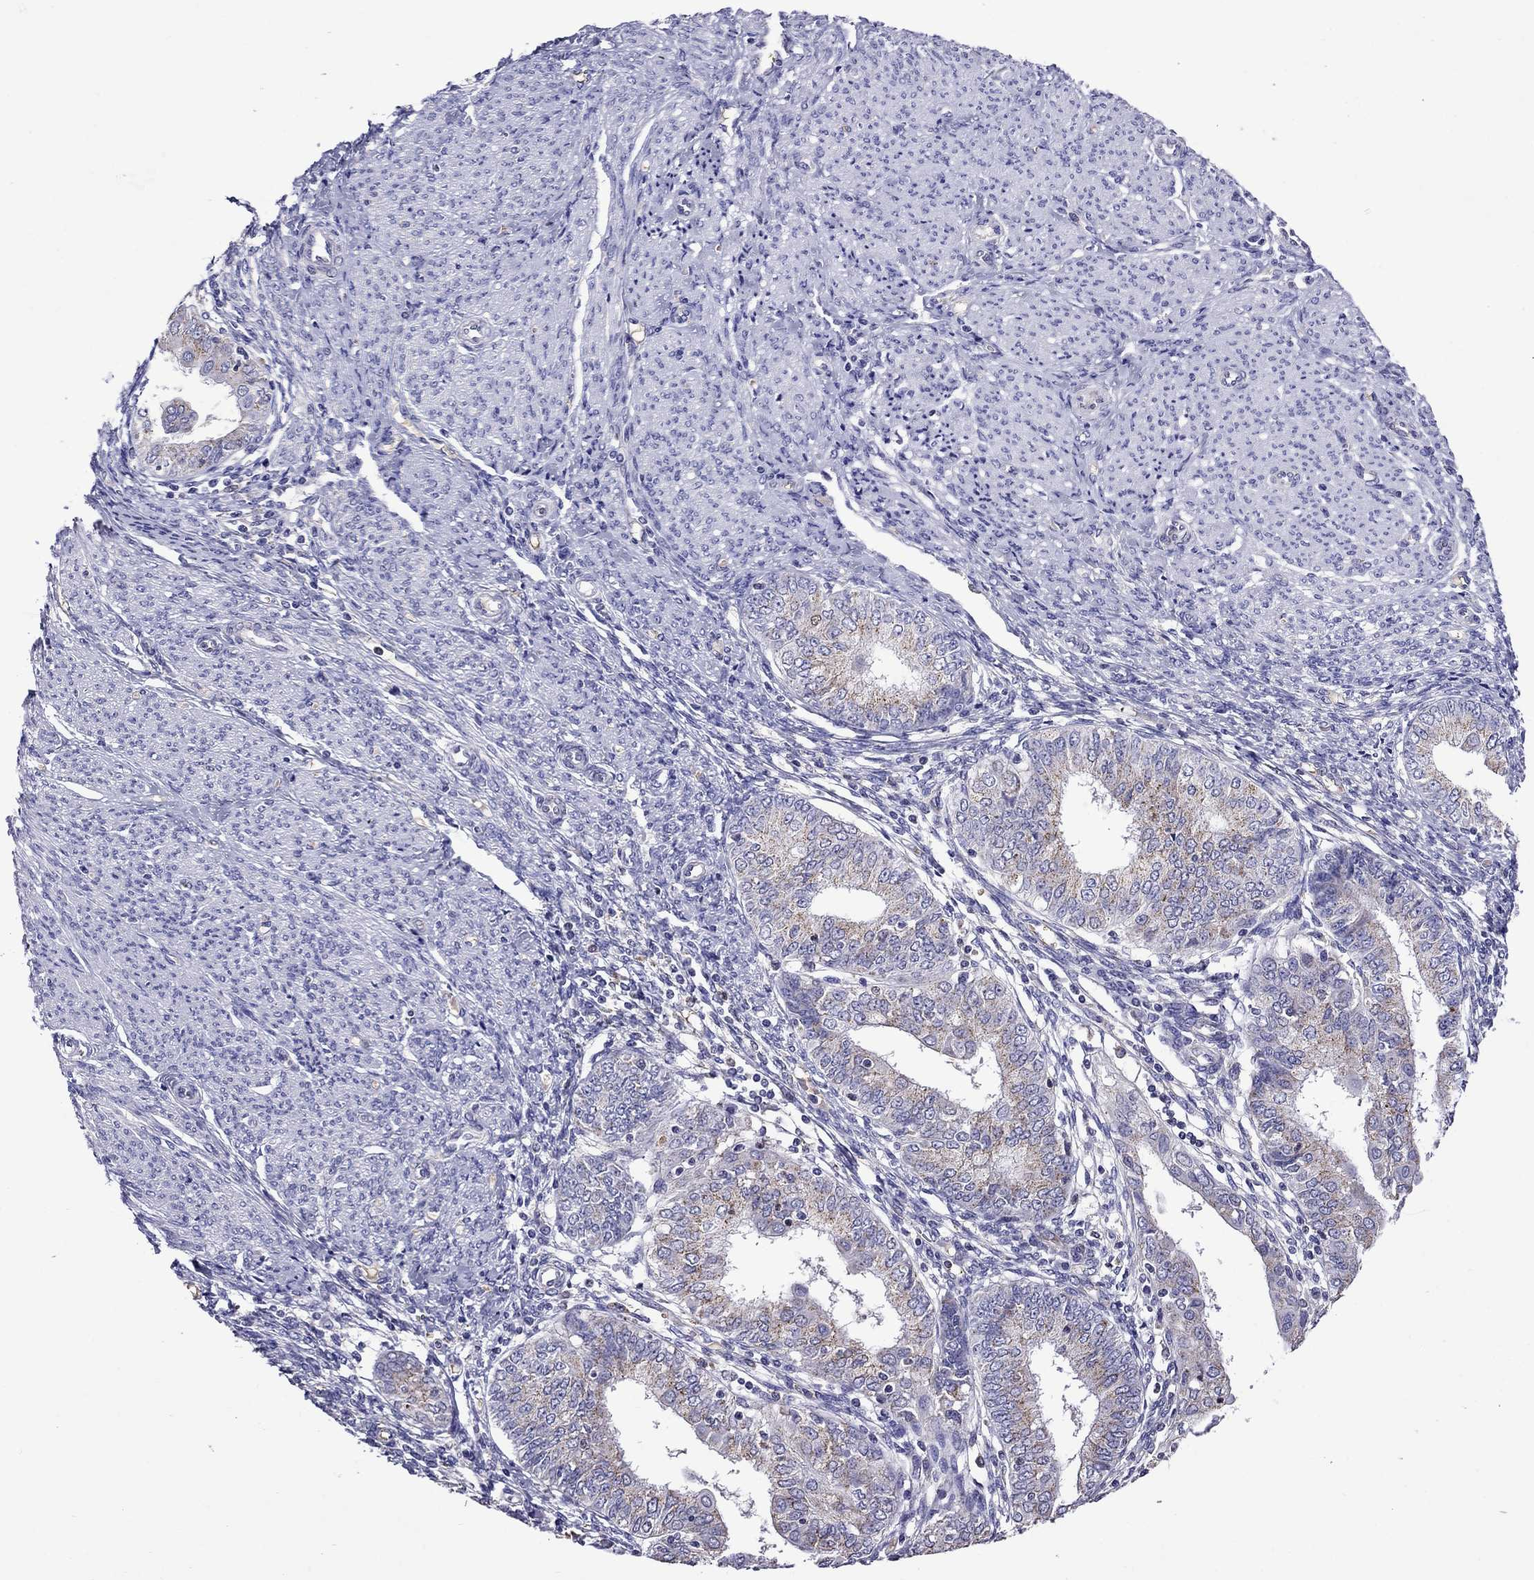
{"staining": {"intensity": "weak", "quantity": "25%-75%", "location": "cytoplasmic/membranous"}, "tissue": "endometrial cancer", "cell_type": "Tumor cells", "image_type": "cancer", "snomed": [{"axis": "morphology", "description": "Adenocarcinoma, NOS"}, {"axis": "topography", "description": "Endometrium"}], "caption": "Brown immunohistochemical staining in human adenocarcinoma (endometrial) exhibits weak cytoplasmic/membranous expression in approximately 25%-75% of tumor cells.", "gene": "SCG2", "patient": {"sex": "female", "age": 68}}